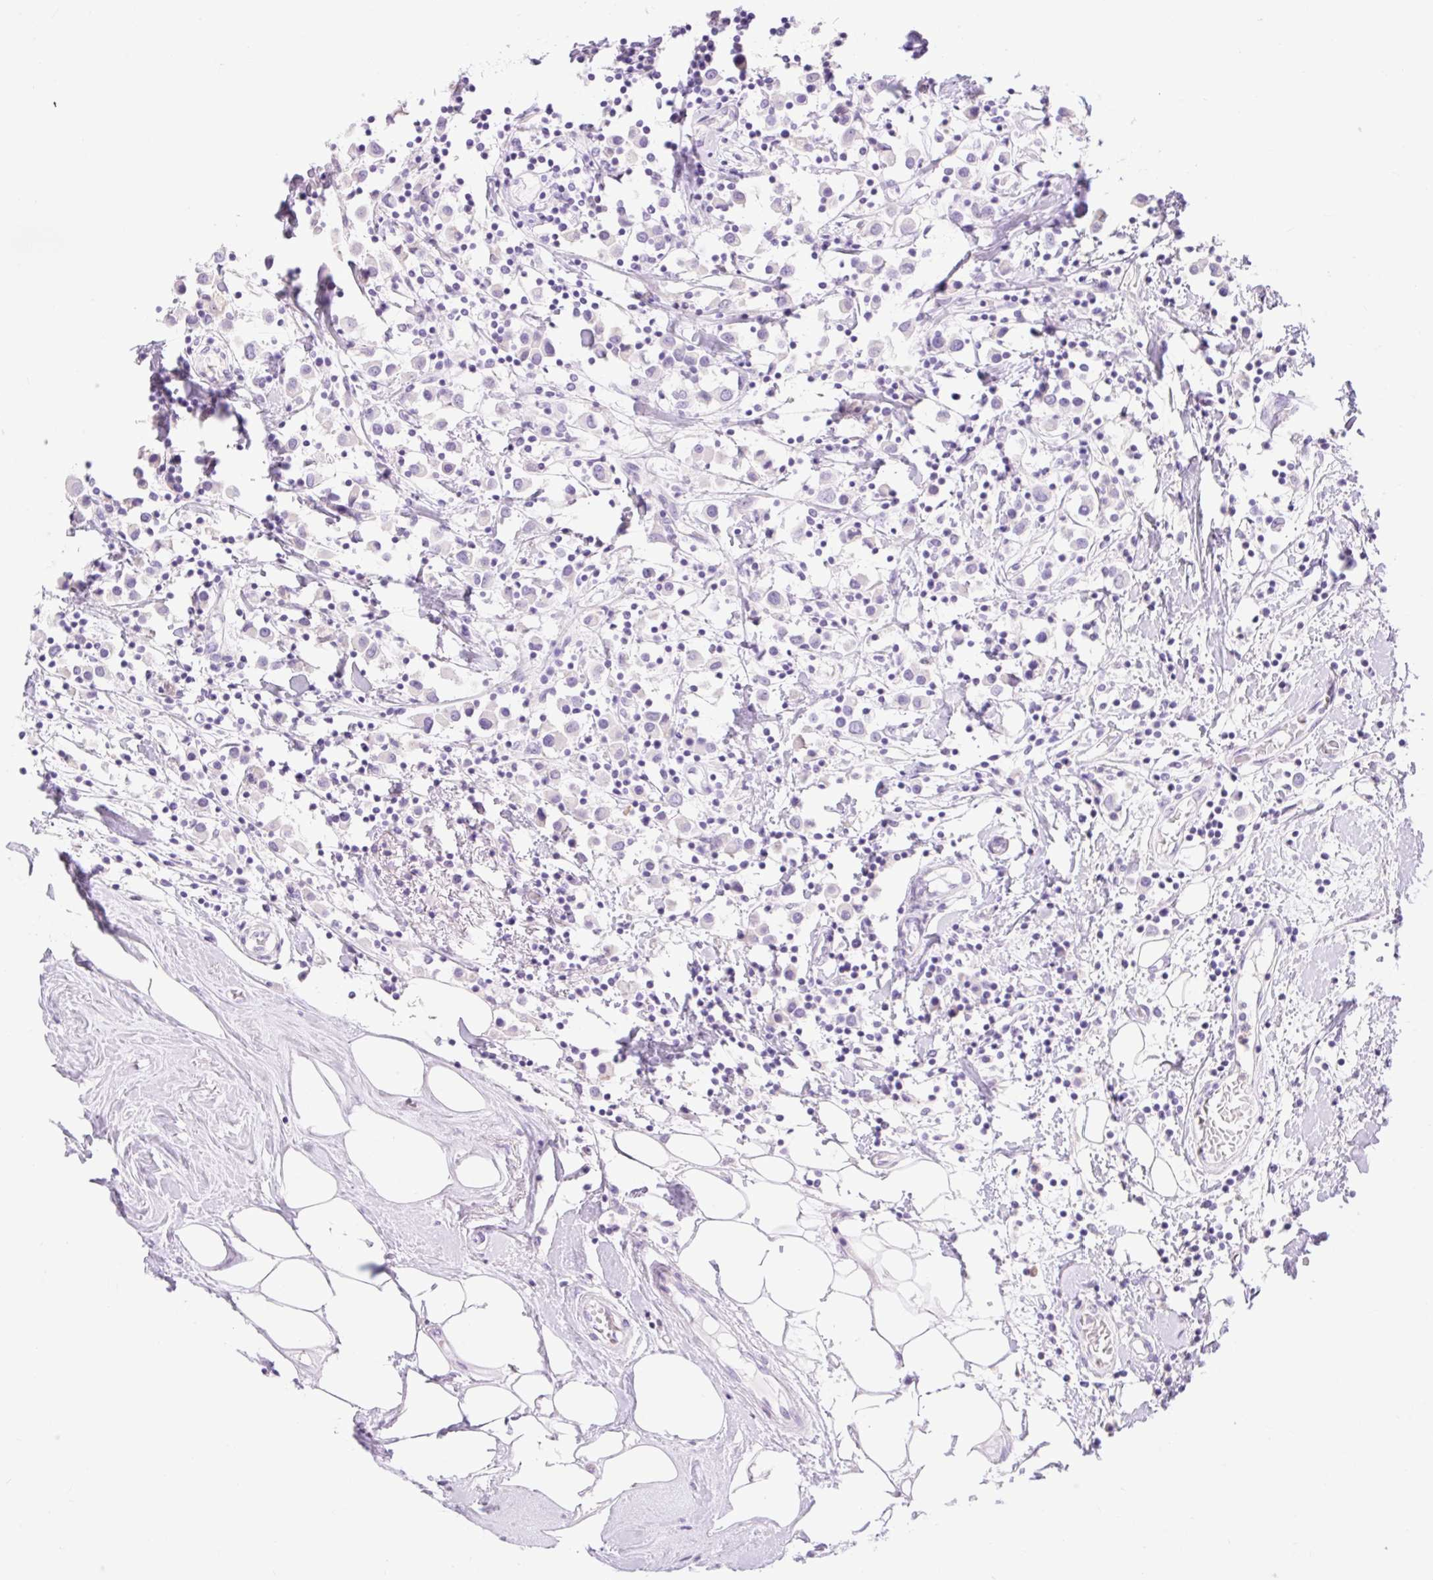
{"staining": {"intensity": "negative", "quantity": "none", "location": "none"}, "tissue": "breast cancer", "cell_type": "Tumor cells", "image_type": "cancer", "snomed": [{"axis": "morphology", "description": "Duct carcinoma"}, {"axis": "topography", "description": "Breast"}], "caption": "IHC of intraductal carcinoma (breast) exhibits no expression in tumor cells. (DAB (3,3'-diaminobenzidine) immunohistochemistry with hematoxylin counter stain).", "gene": "SLC25A40", "patient": {"sex": "female", "age": 61}}